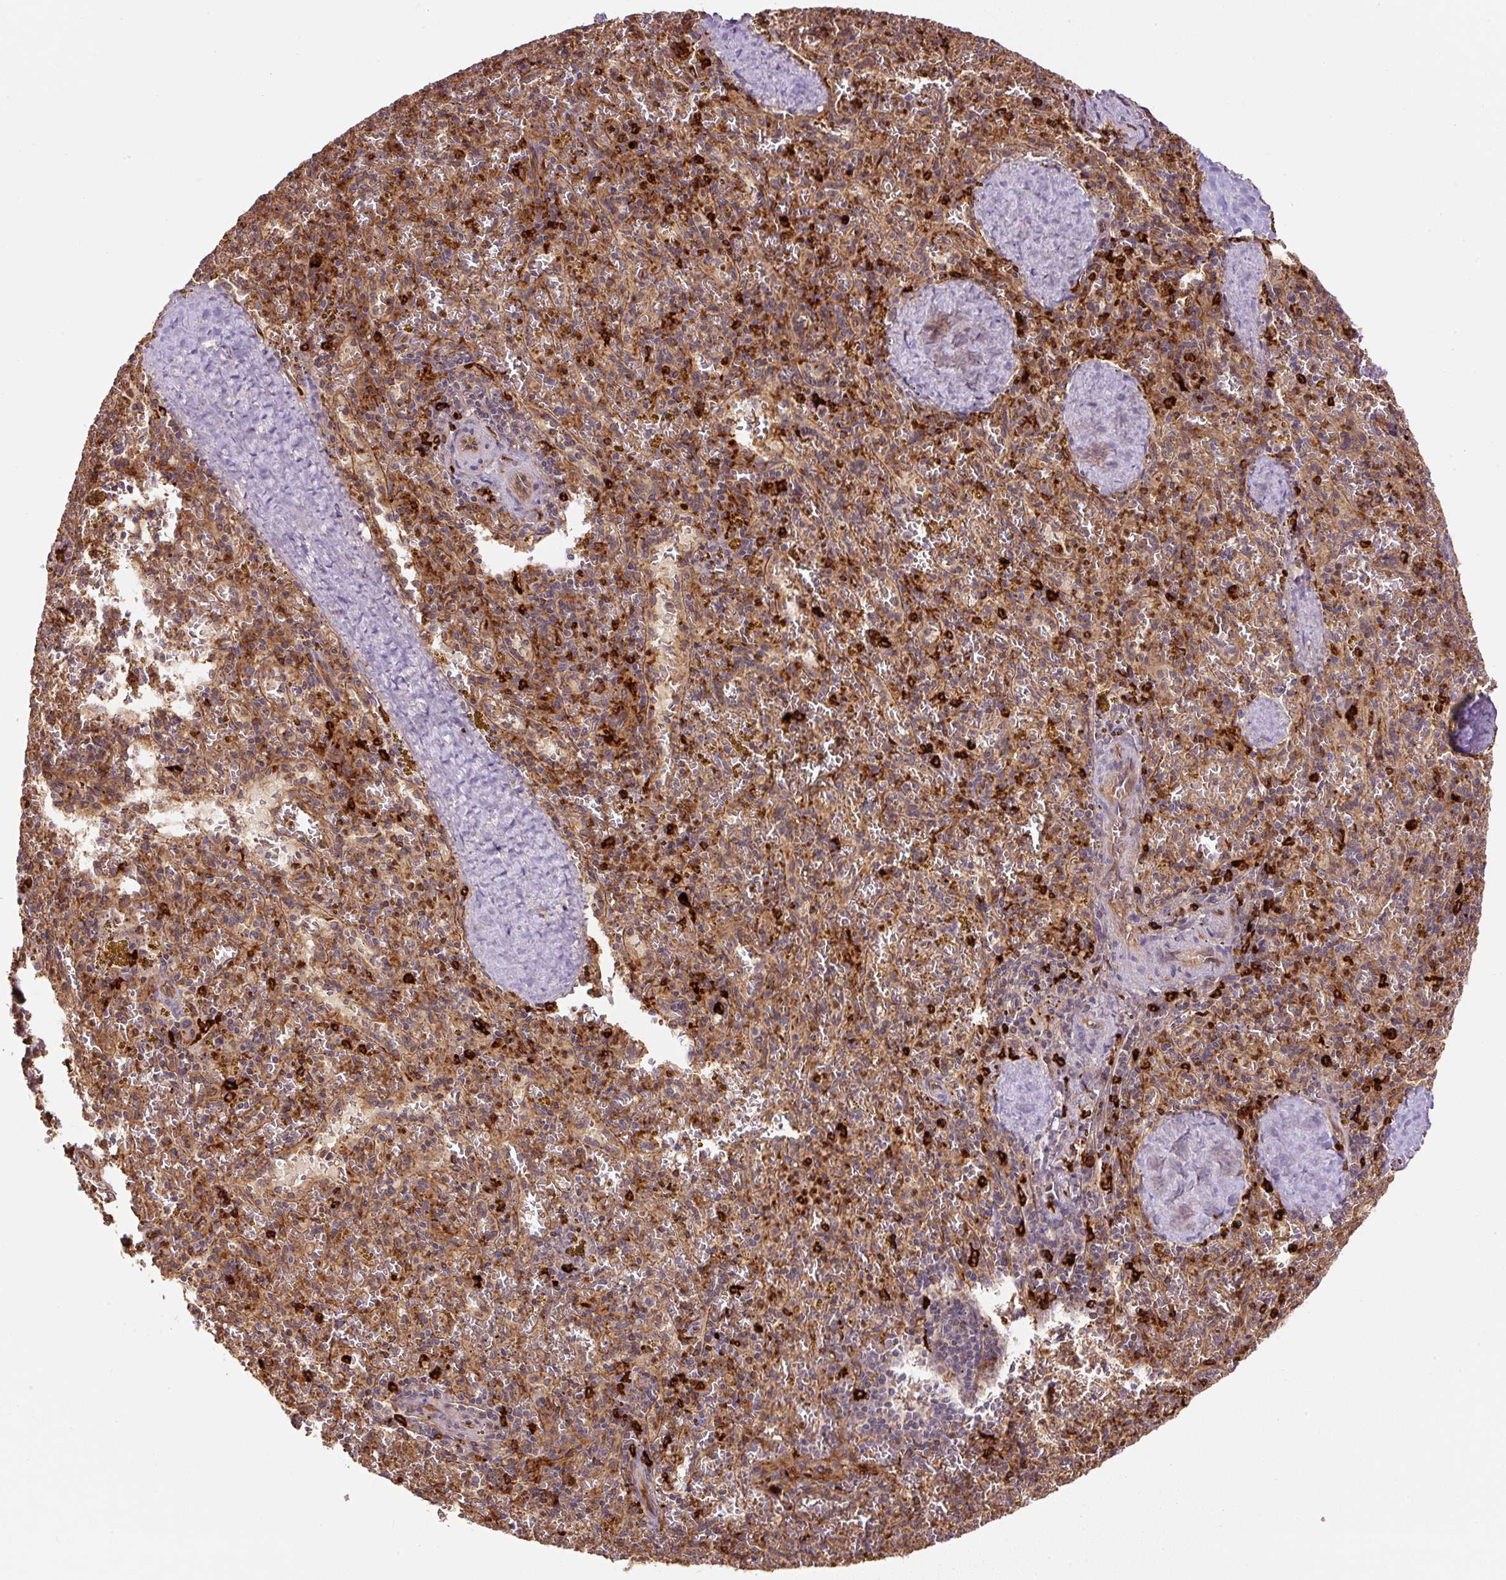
{"staining": {"intensity": "moderate", "quantity": ">75%", "location": "cytoplasmic/membranous"}, "tissue": "spleen", "cell_type": "Cells in red pulp", "image_type": "normal", "snomed": [{"axis": "morphology", "description": "Normal tissue, NOS"}, {"axis": "topography", "description": "Spleen"}], "caption": "High-power microscopy captured an immunohistochemistry photomicrograph of normal spleen, revealing moderate cytoplasmic/membranous staining in approximately >75% of cells in red pulp.", "gene": "B3GALT5", "patient": {"sex": "male", "age": 57}}